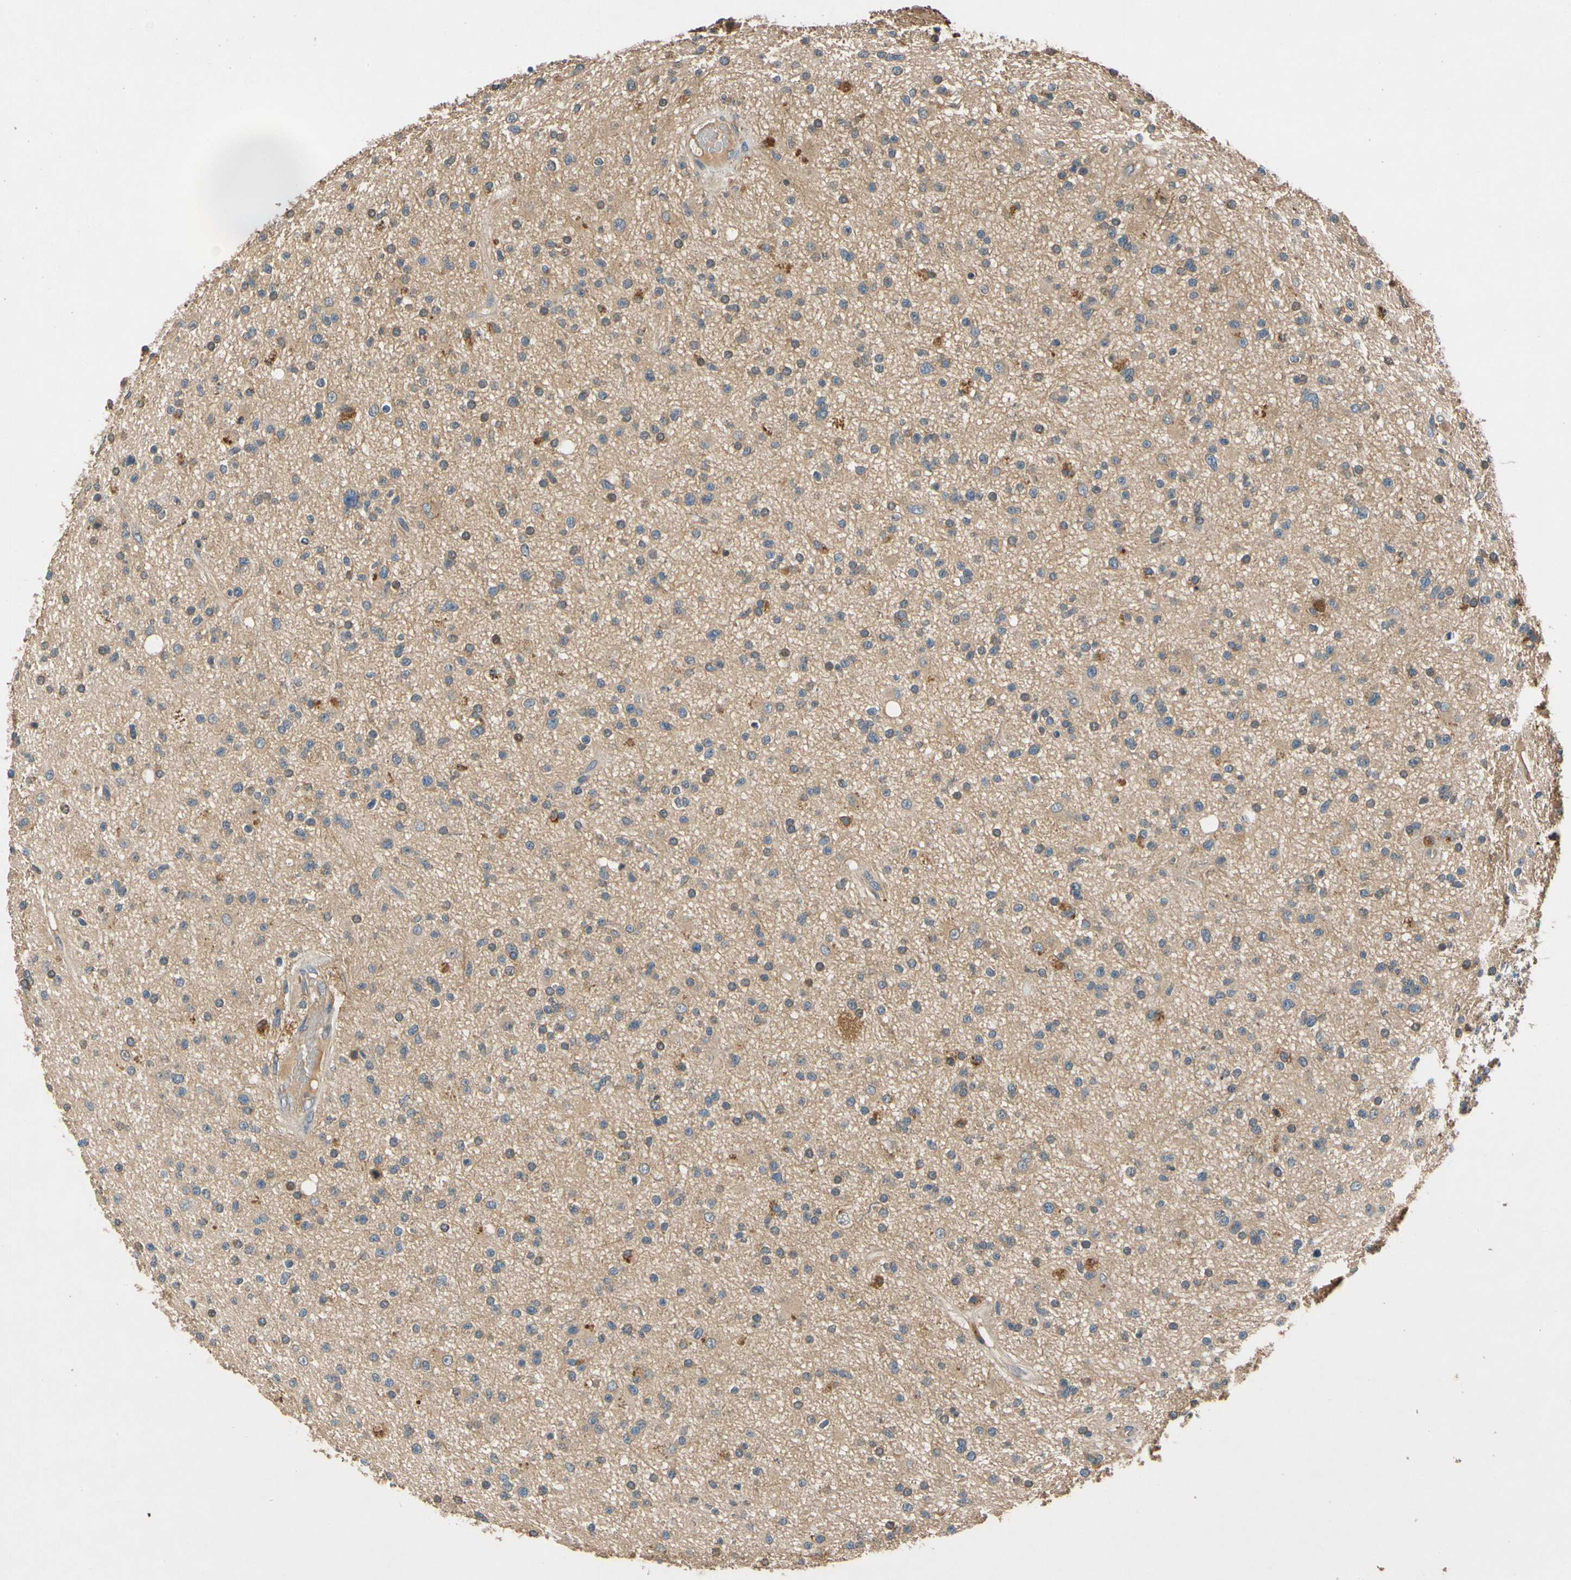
{"staining": {"intensity": "moderate", "quantity": "<25%", "location": "cytoplasmic/membranous"}, "tissue": "glioma", "cell_type": "Tumor cells", "image_type": "cancer", "snomed": [{"axis": "morphology", "description": "Glioma, malignant, High grade"}, {"axis": "topography", "description": "Brain"}], "caption": "DAB immunohistochemical staining of malignant high-grade glioma exhibits moderate cytoplasmic/membranous protein expression in approximately <25% of tumor cells.", "gene": "USP46", "patient": {"sex": "male", "age": 33}}